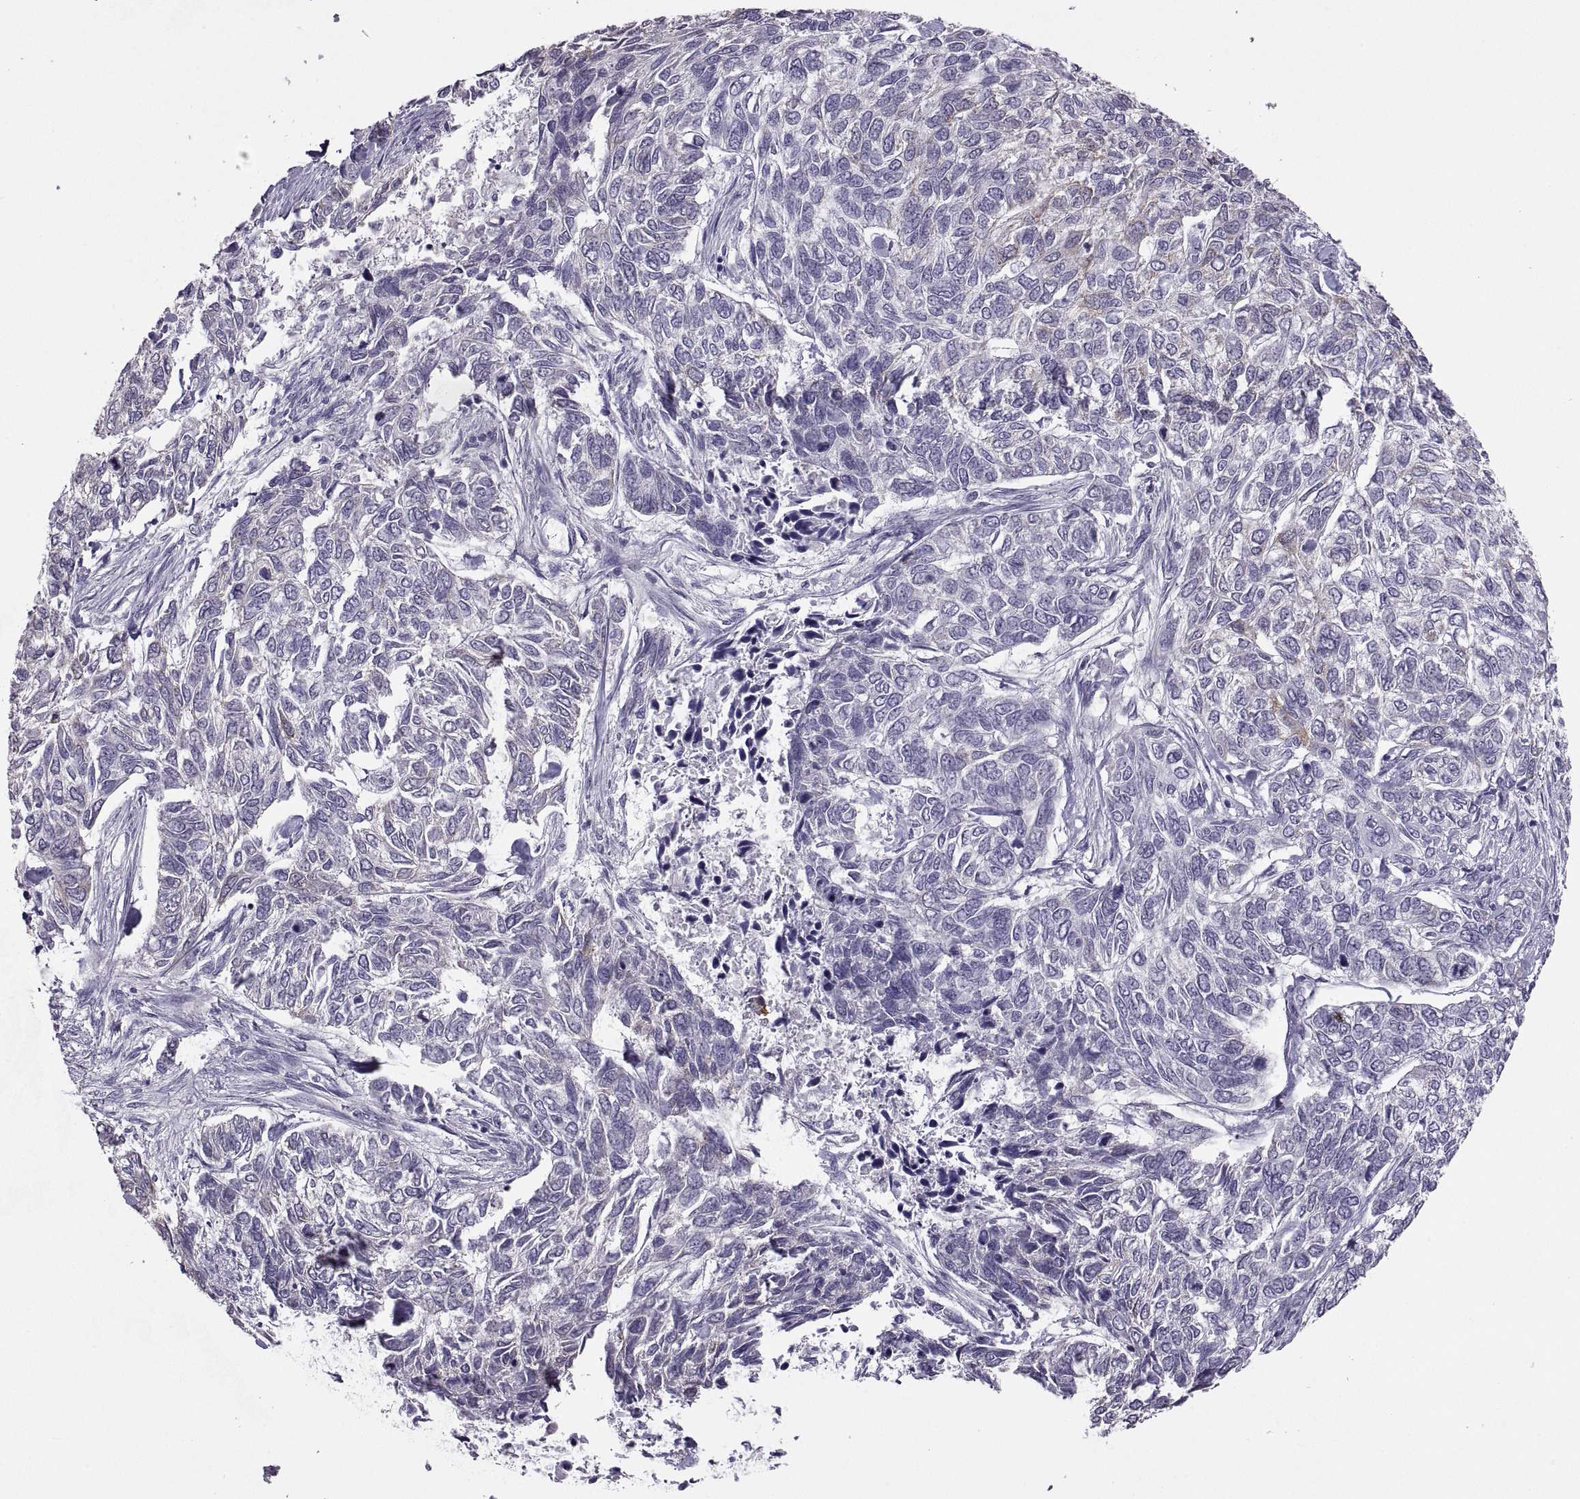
{"staining": {"intensity": "negative", "quantity": "none", "location": "none"}, "tissue": "skin cancer", "cell_type": "Tumor cells", "image_type": "cancer", "snomed": [{"axis": "morphology", "description": "Basal cell carcinoma"}, {"axis": "topography", "description": "Skin"}], "caption": "Photomicrograph shows no significant protein positivity in tumor cells of basal cell carcinoma (skin). (DAB immunohistochemistry visualized using brightfield microscopy, high magnification).", "gene": "ASIC2", "patient": {"sex": "female", "age": 65}}